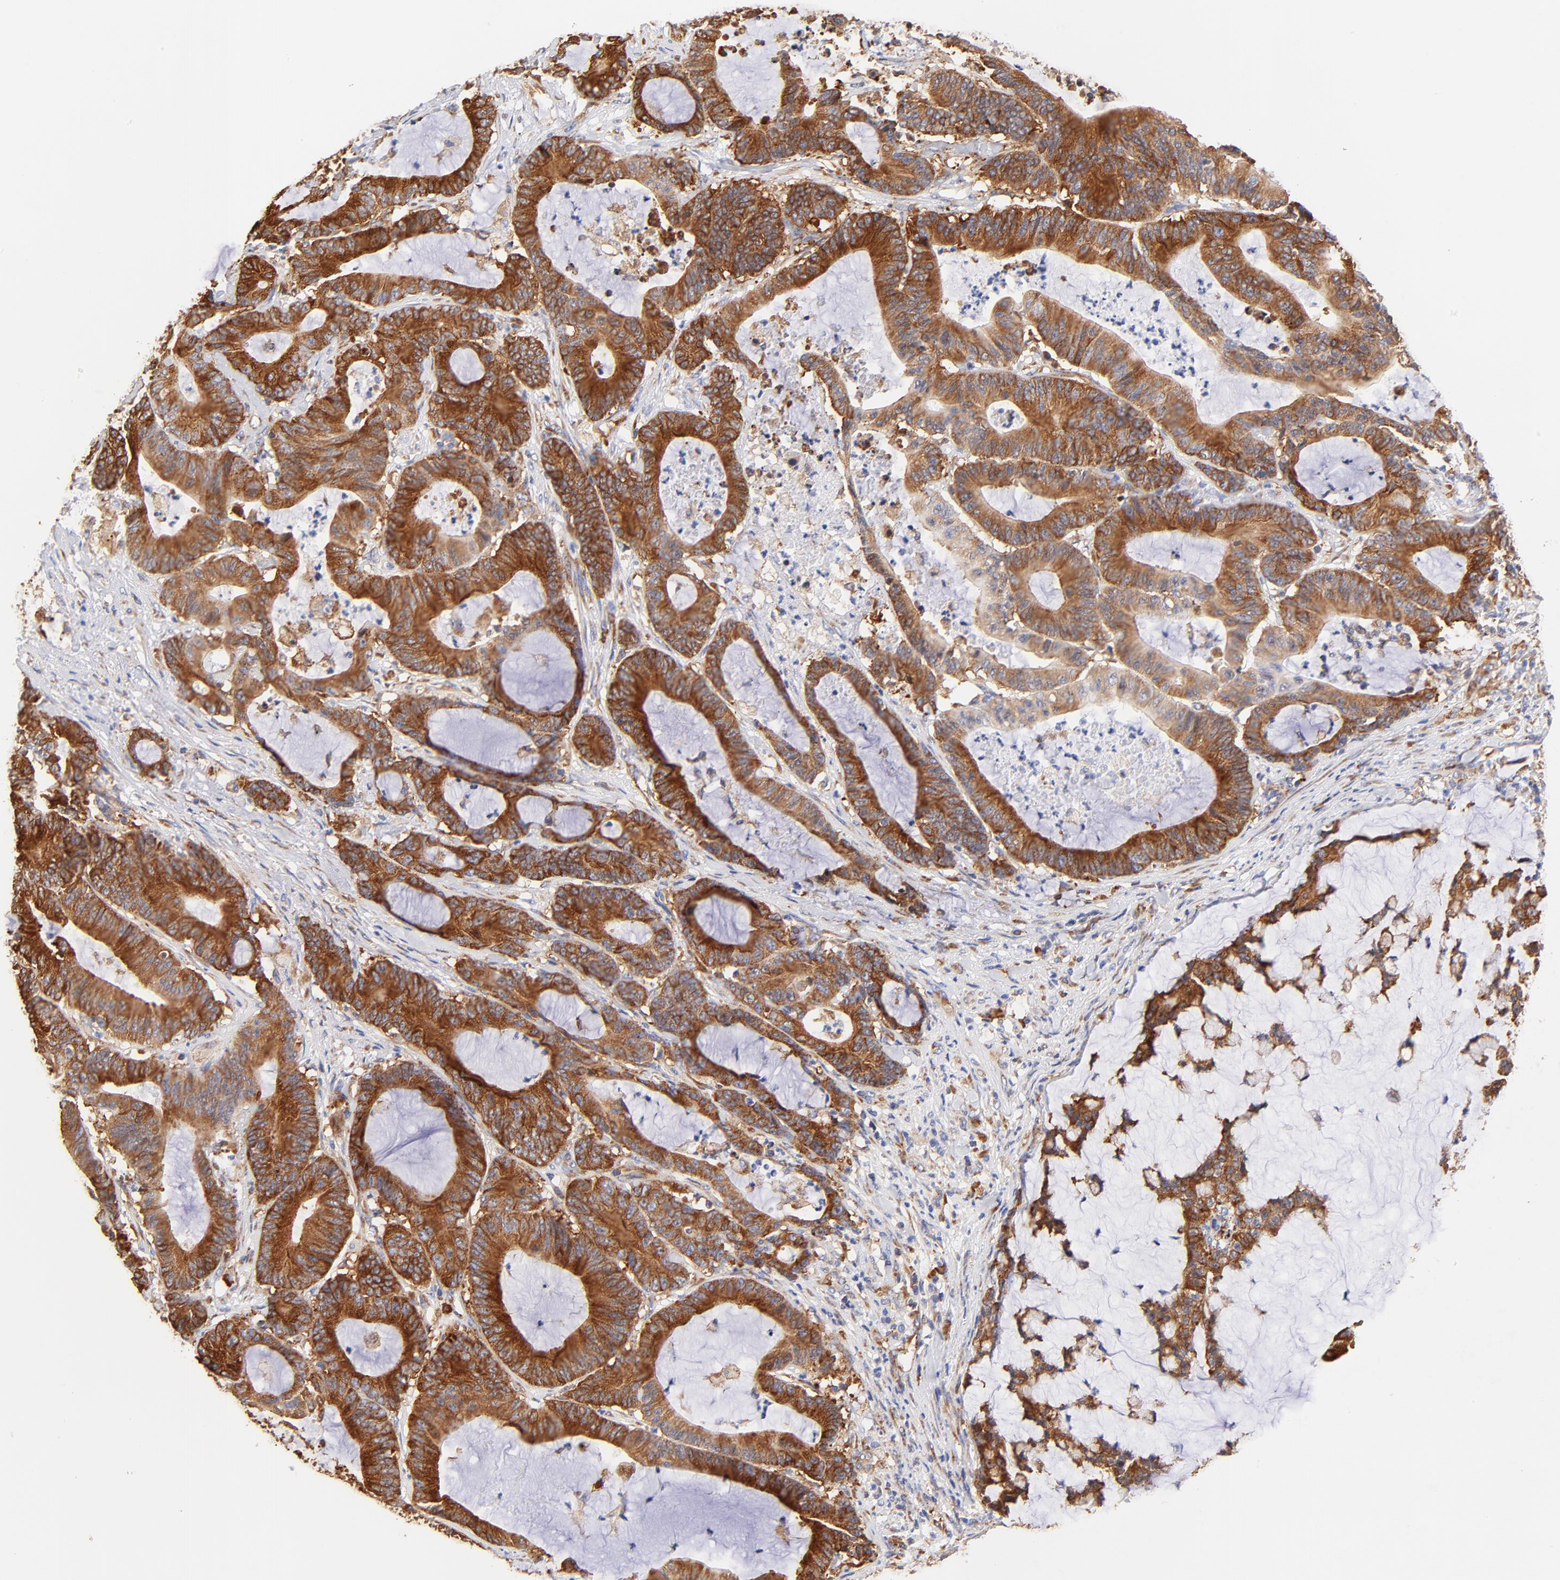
{"staining": {"intensity": "strong", "quantity": ">75%", "location": "cytoplasmic/membranous"}, "tissue": "colorectal cancer", "cell_type": "Tumor cells", "image_type": "cancer", "snomed": [{"axis": "morphology", "description": "Adenocarcinoma, NOS"}, {"axis": "topography", "description": "Colon"}], "caption": "A photomicrograph of human colorectal cancer stained for a protein demonstrates strong cytoplasmic/membranous brown staining in tumor cells. Immunohistochemistry (ihc) stains the protein in brown and the nuclei are stained blue.", "gene": "RPL27", "patient": {"sex": "female", "age": 84}}